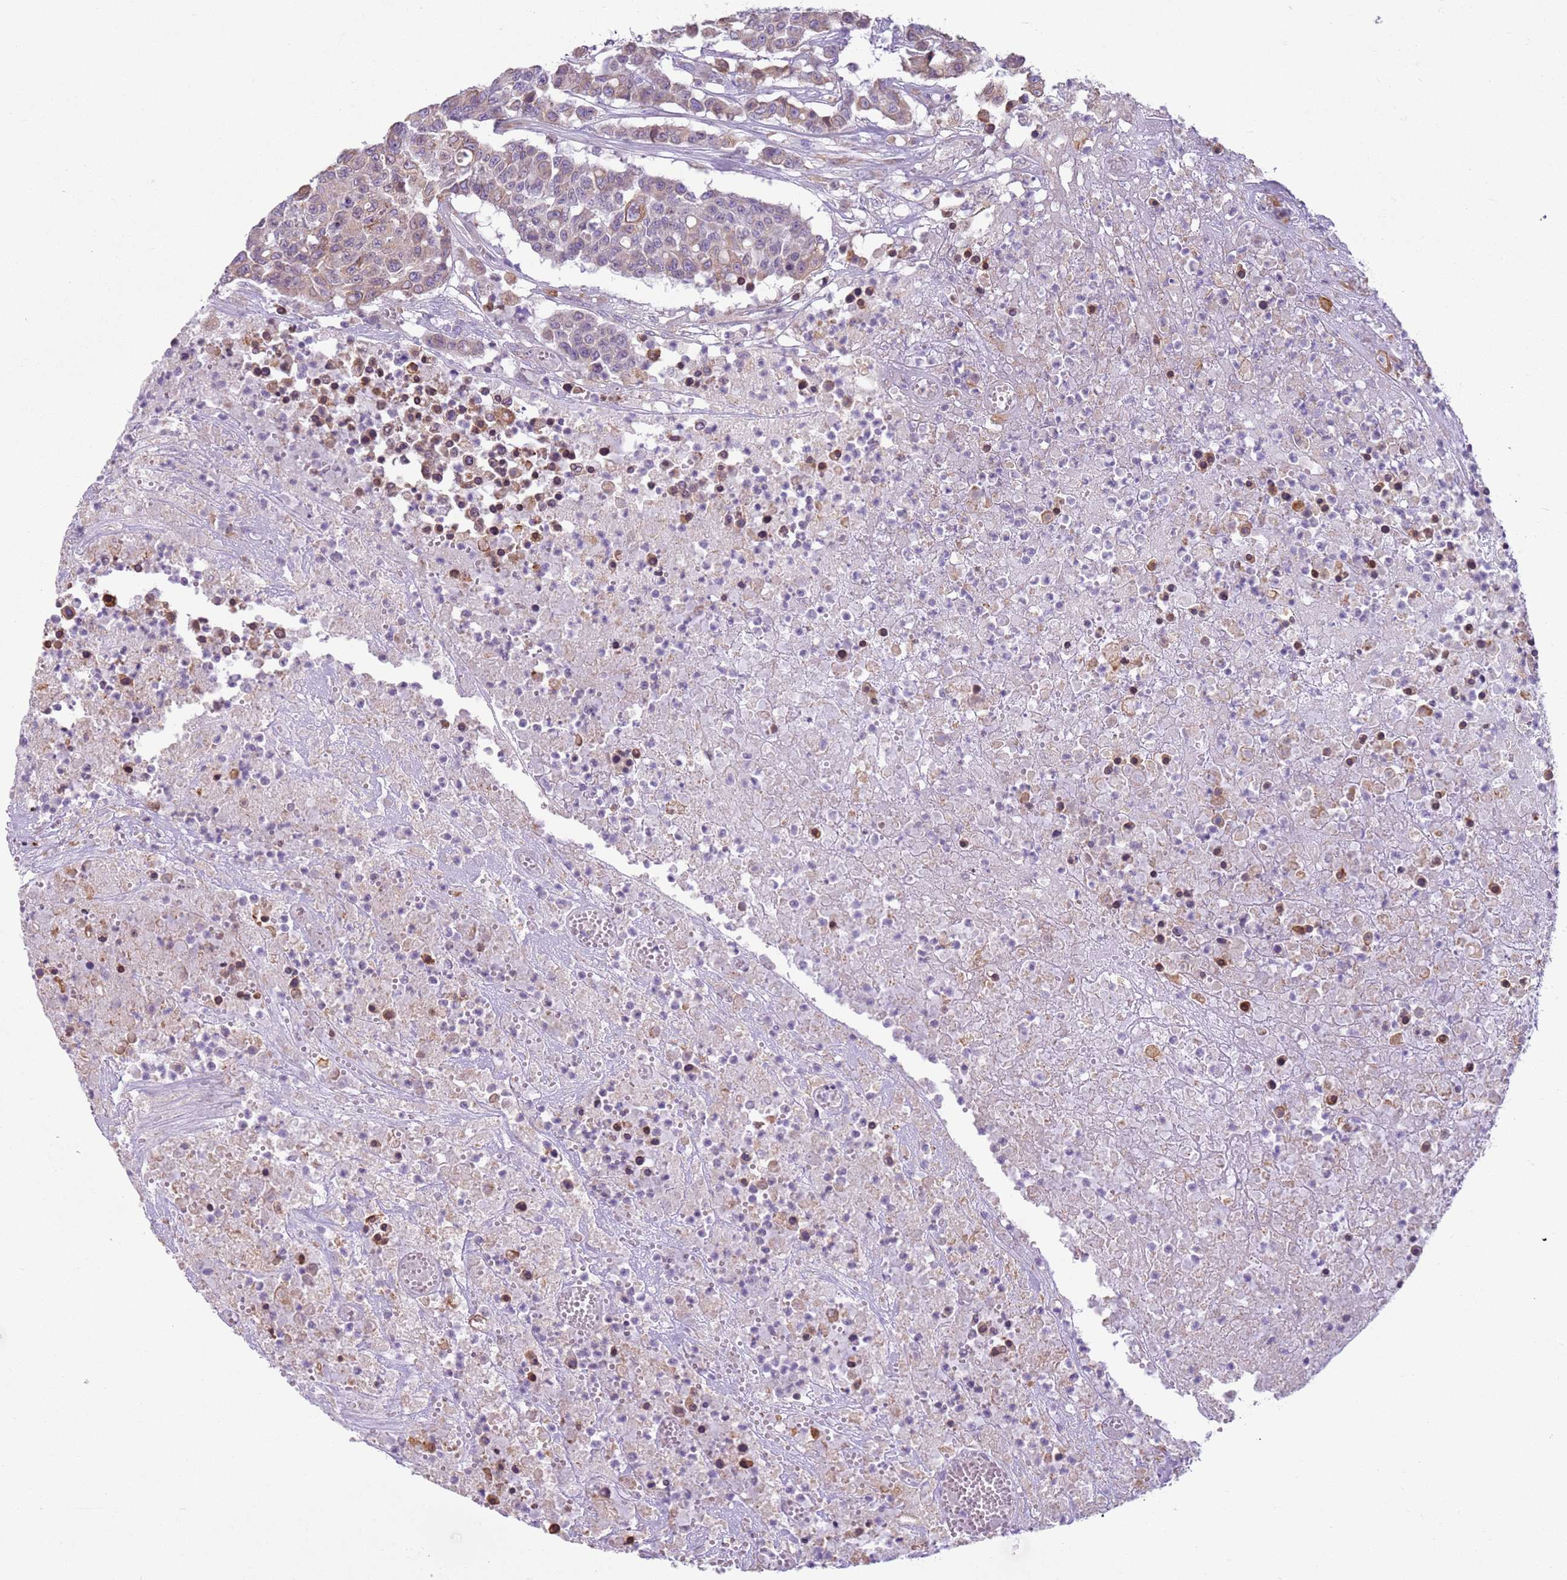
{"staining": {"intensity": "weak", "quantity": "<25%", "location": "cytoplasmic/membranous"}, "tissue": "colorectal cancer", "cell_type": "Tumor cells", "image_type": "cancer", "snomed": [{"axis": "morphology", "description": "Adenocarcinoma, NOS"}, {"axis": "topography", "description": "Colon"}], "caption": "Immunohistochemical staining of human adenocarcinoma (colorectal) reveals no significant expression in tumor cells.", "gene": "OAF", "patient": {"sex": "male", "age": 51}}